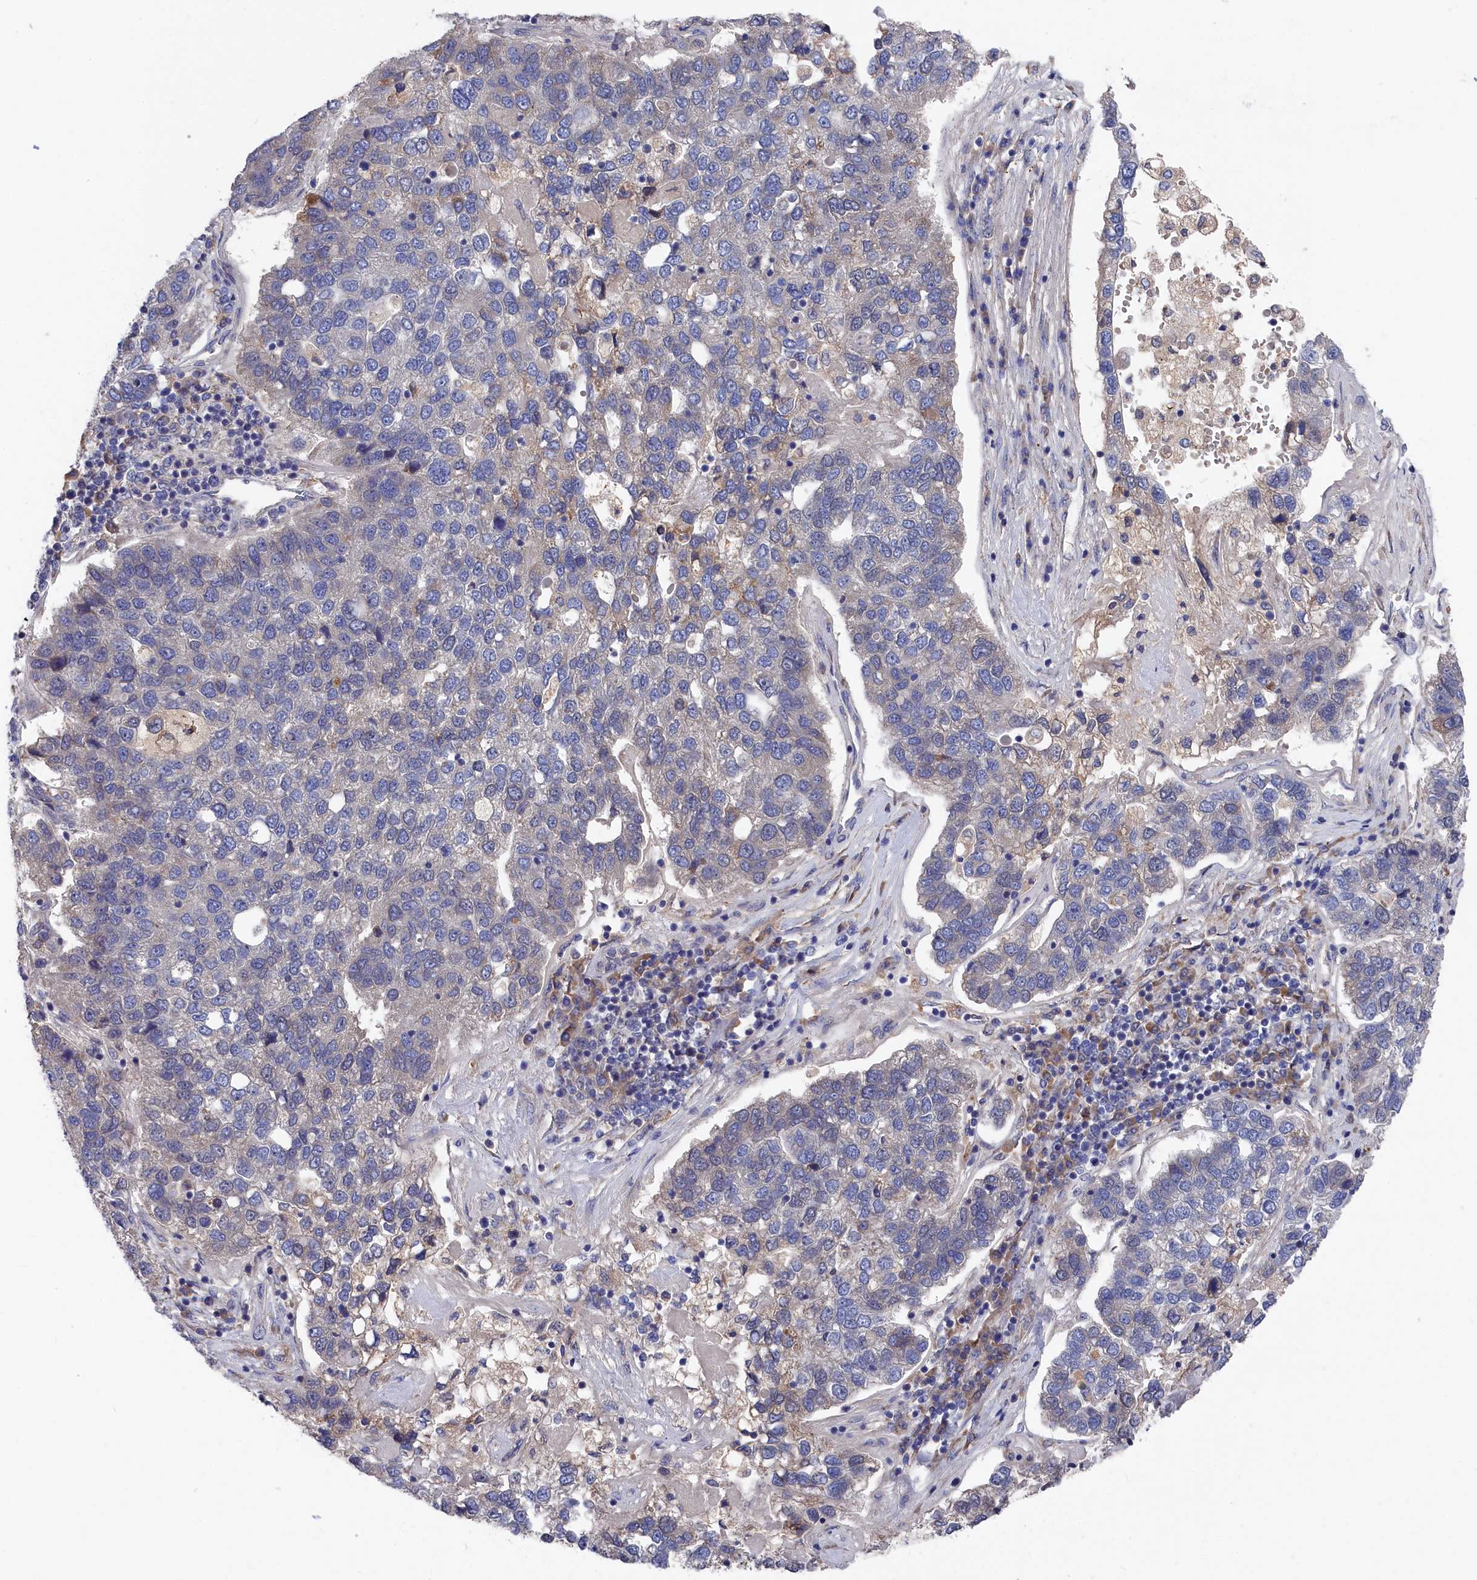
{"staining": {"intensity": "negative", "quantity": "none", "location": "none"}, "tissue": "pancreatic cancer", "cell_type": "Tumor cells", "image_type": "cancer", "snomed": [{"axis": "morphology", "description": "Adenocarcinoma, NOS"}, {"axis": "topography", "description": "Pancreas"}], "caption": "DAB immunohistochemical staining of human pancreatic adenocarcinoma shows no significant positivity in tumor cells.", "gene": "CYB5D2", "patient": {"sex": "female", "age": 61}}